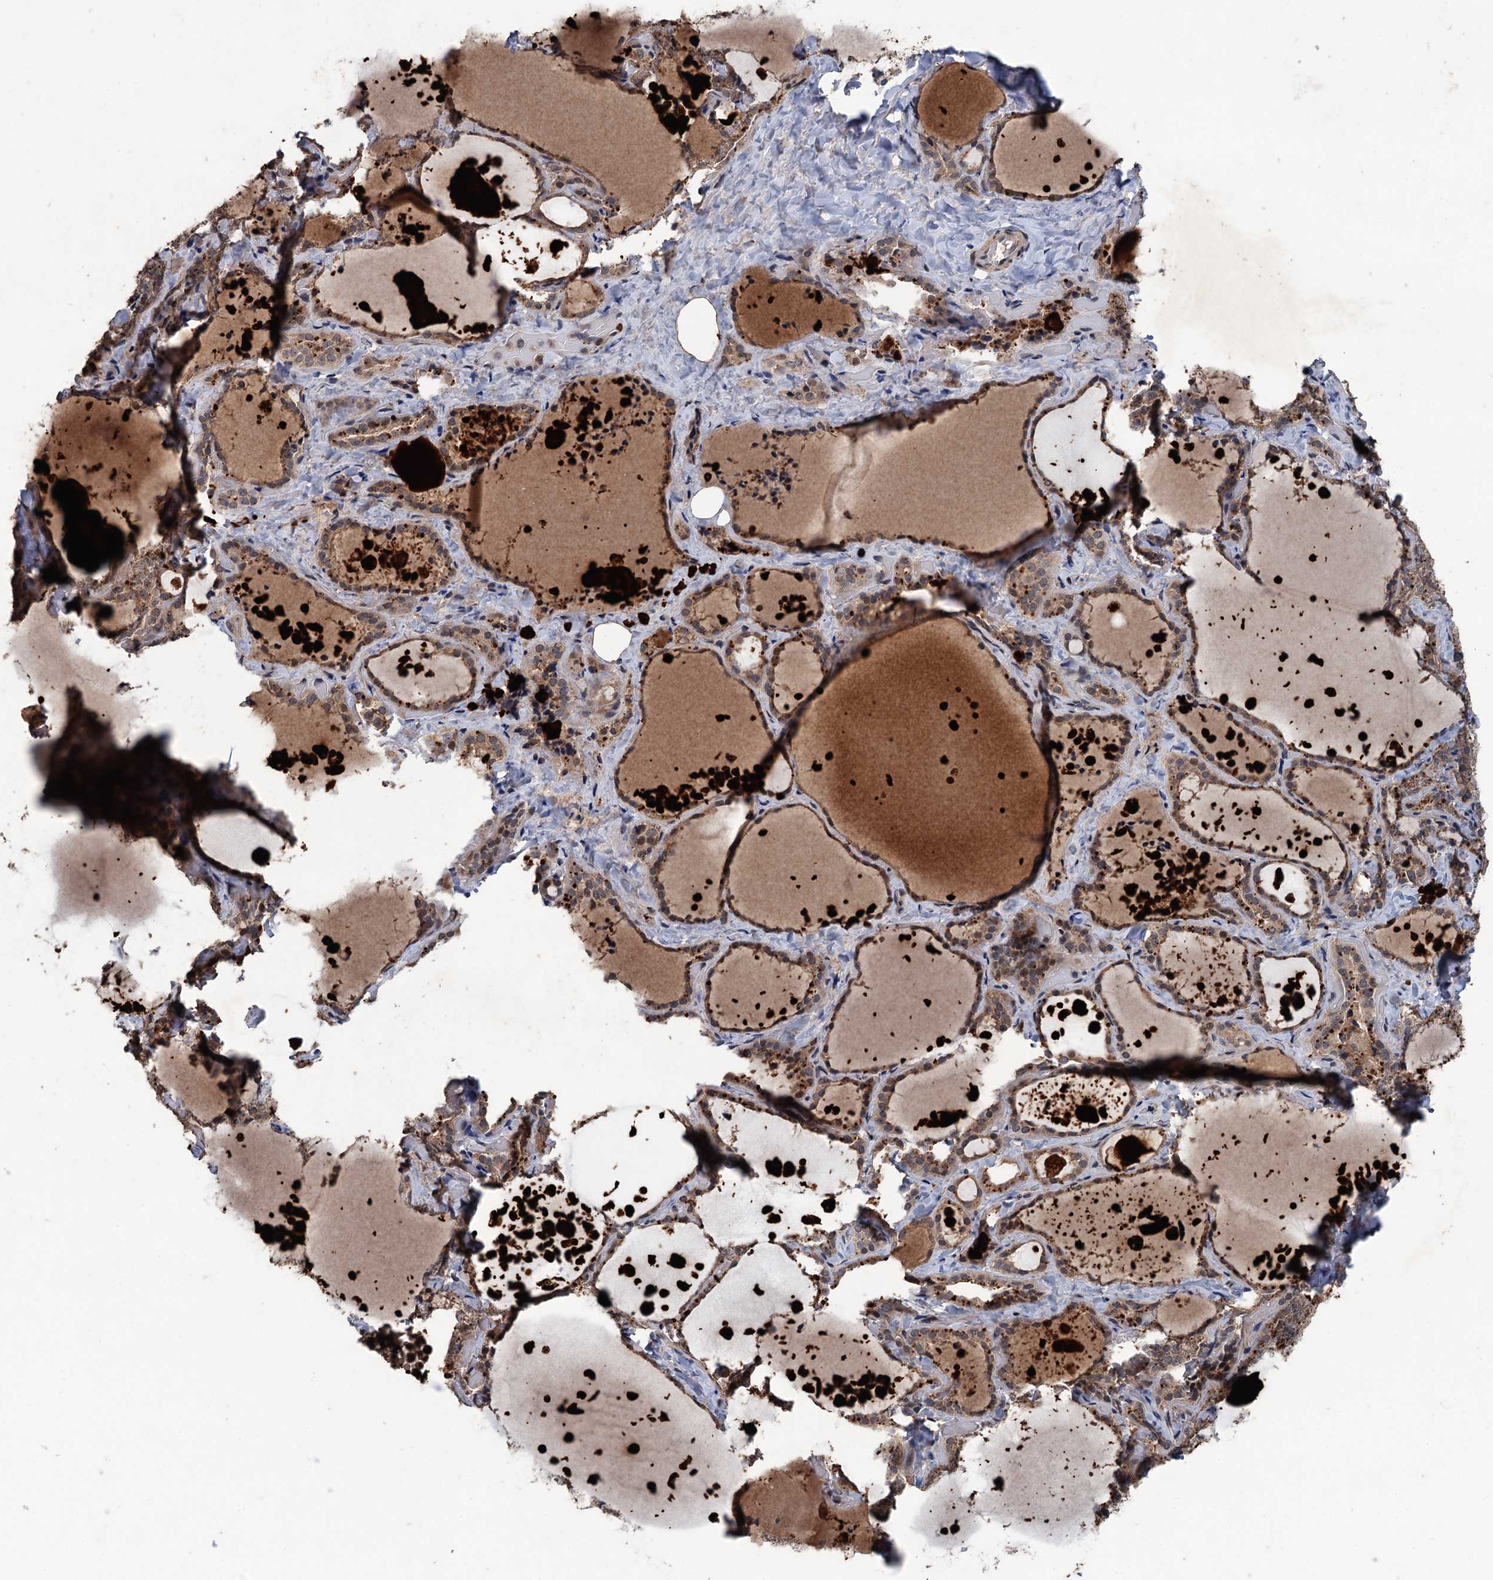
{"staining": {"intensity": "moderate", "quantity": ">75%", "location": "cytoplasmic/membranous,nuclear"}, "tissue": "thyroid gland", "cell_type": "Glandular cells", "image_type": "normal", "snomed": [{"axis": "morphology", "description": "Normal tissue, NOS"}, {"axis": "topography", "description": "Thyroid gland"}], "caption": "Immunohistochemical staining of unremarkable human thyroid gland displays moderate cytoplasmic/membranous,nuclear protein positivity in about >75% of glandular cells. The protein of interest is shown in brown color, while the nuclei are stained blue.", "gene": "ZNF438", "patient": {"sex": "female", "age": 44}}